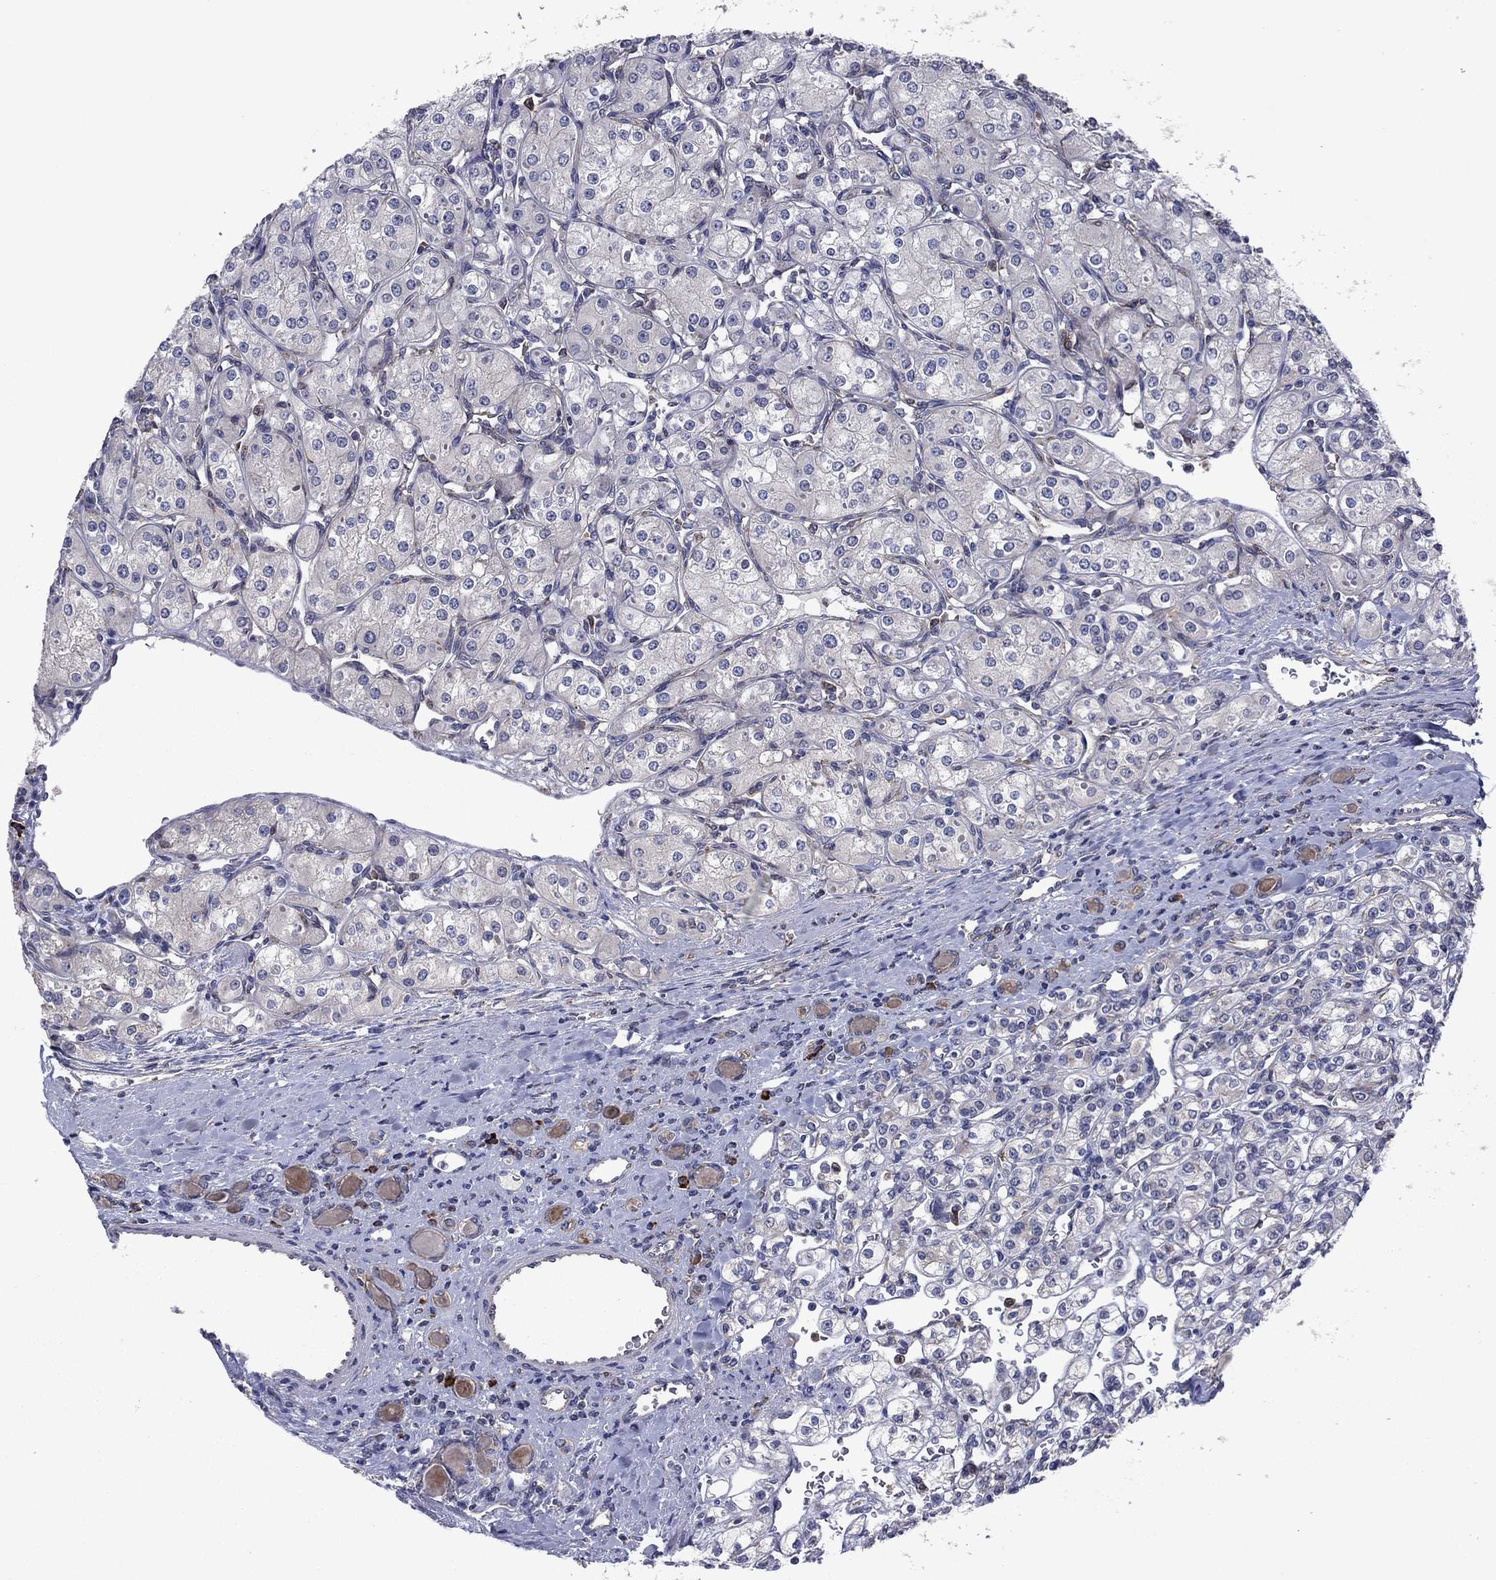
{"staining": {"intensity": "negative", "quantity": "none", "location": "none"}, "tissue": "renal cancer", "cell_type": "Tumor cells", "image_type": "cancer", "snomed": [{"axis": "morphology", "description": "Adenocarcinoma, NOS"}, {"axis": "topography", "description": "Kidney"}], "caption": "Immunohistochemistry of human renal cancer exhibits no staining in tumor cells.", "gene": "MEA1", "patient": {"sex": "male", "age": 77}}